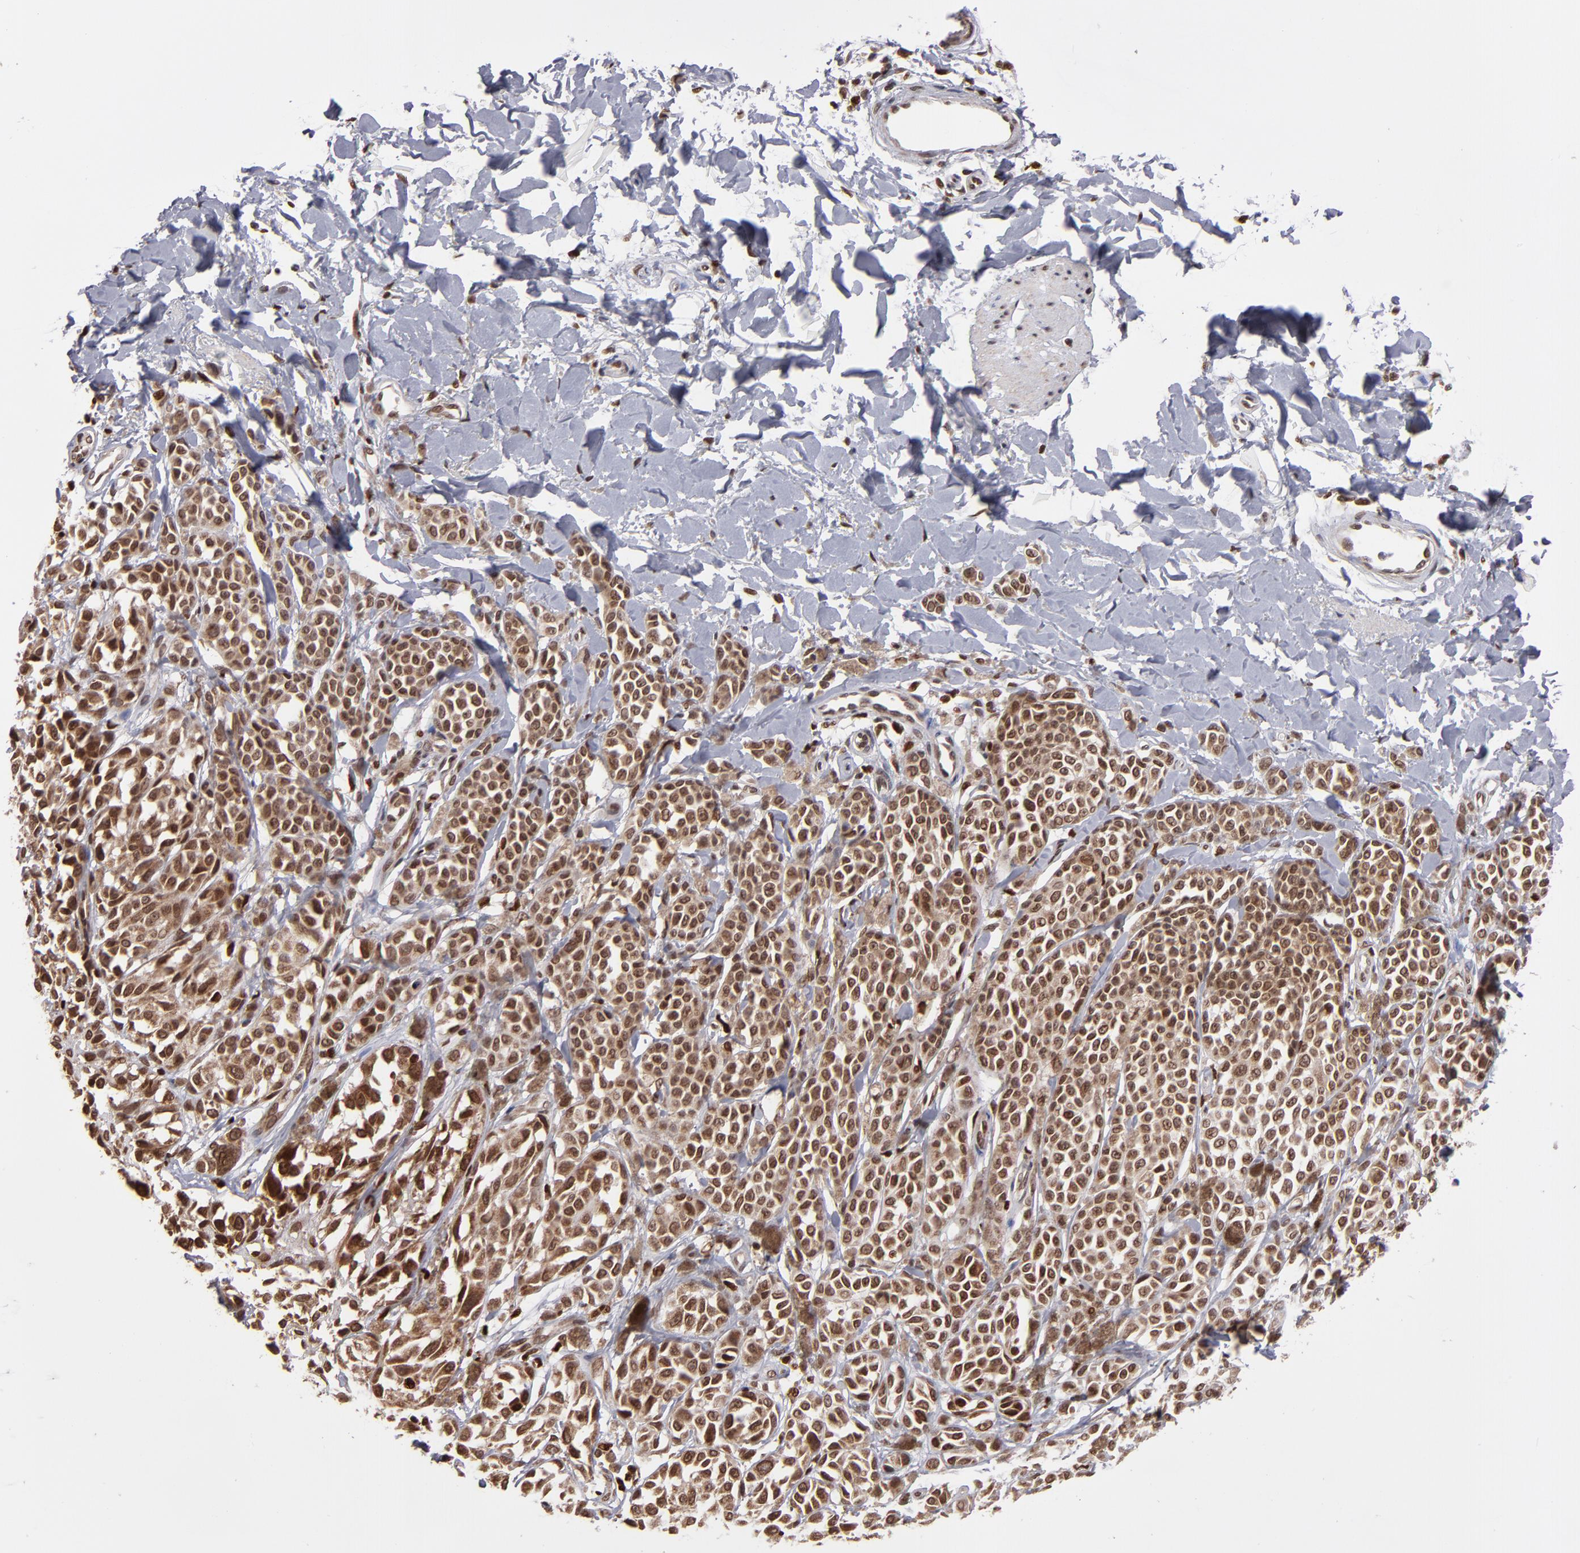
{"staining": {"intensity": "moderate", "quantity": ">75%", "location": "cytoplasmic/membranous,nuclear"}, "tissue": "melanoma", "cell_type": "Tumor cells", "image_type": "cancer", "snomed": [{"axis": "morphology", "description": "Malignant melanoma, NOS"}, {"axis": "topography", "description": "Skin"}], "caption": "Tumor cells show moderate cytoplasmic/membranous and nuclear positivity in approximately >75% of cells in malignant melanoma. The staining was performed using DAB to visualize the protein expression in brown, while the nuclei were stained in blue with hematoxylin (Magnification: 20x).", "gene": "TOP1MT", "patient": {"sex": "female", "age": 38}}